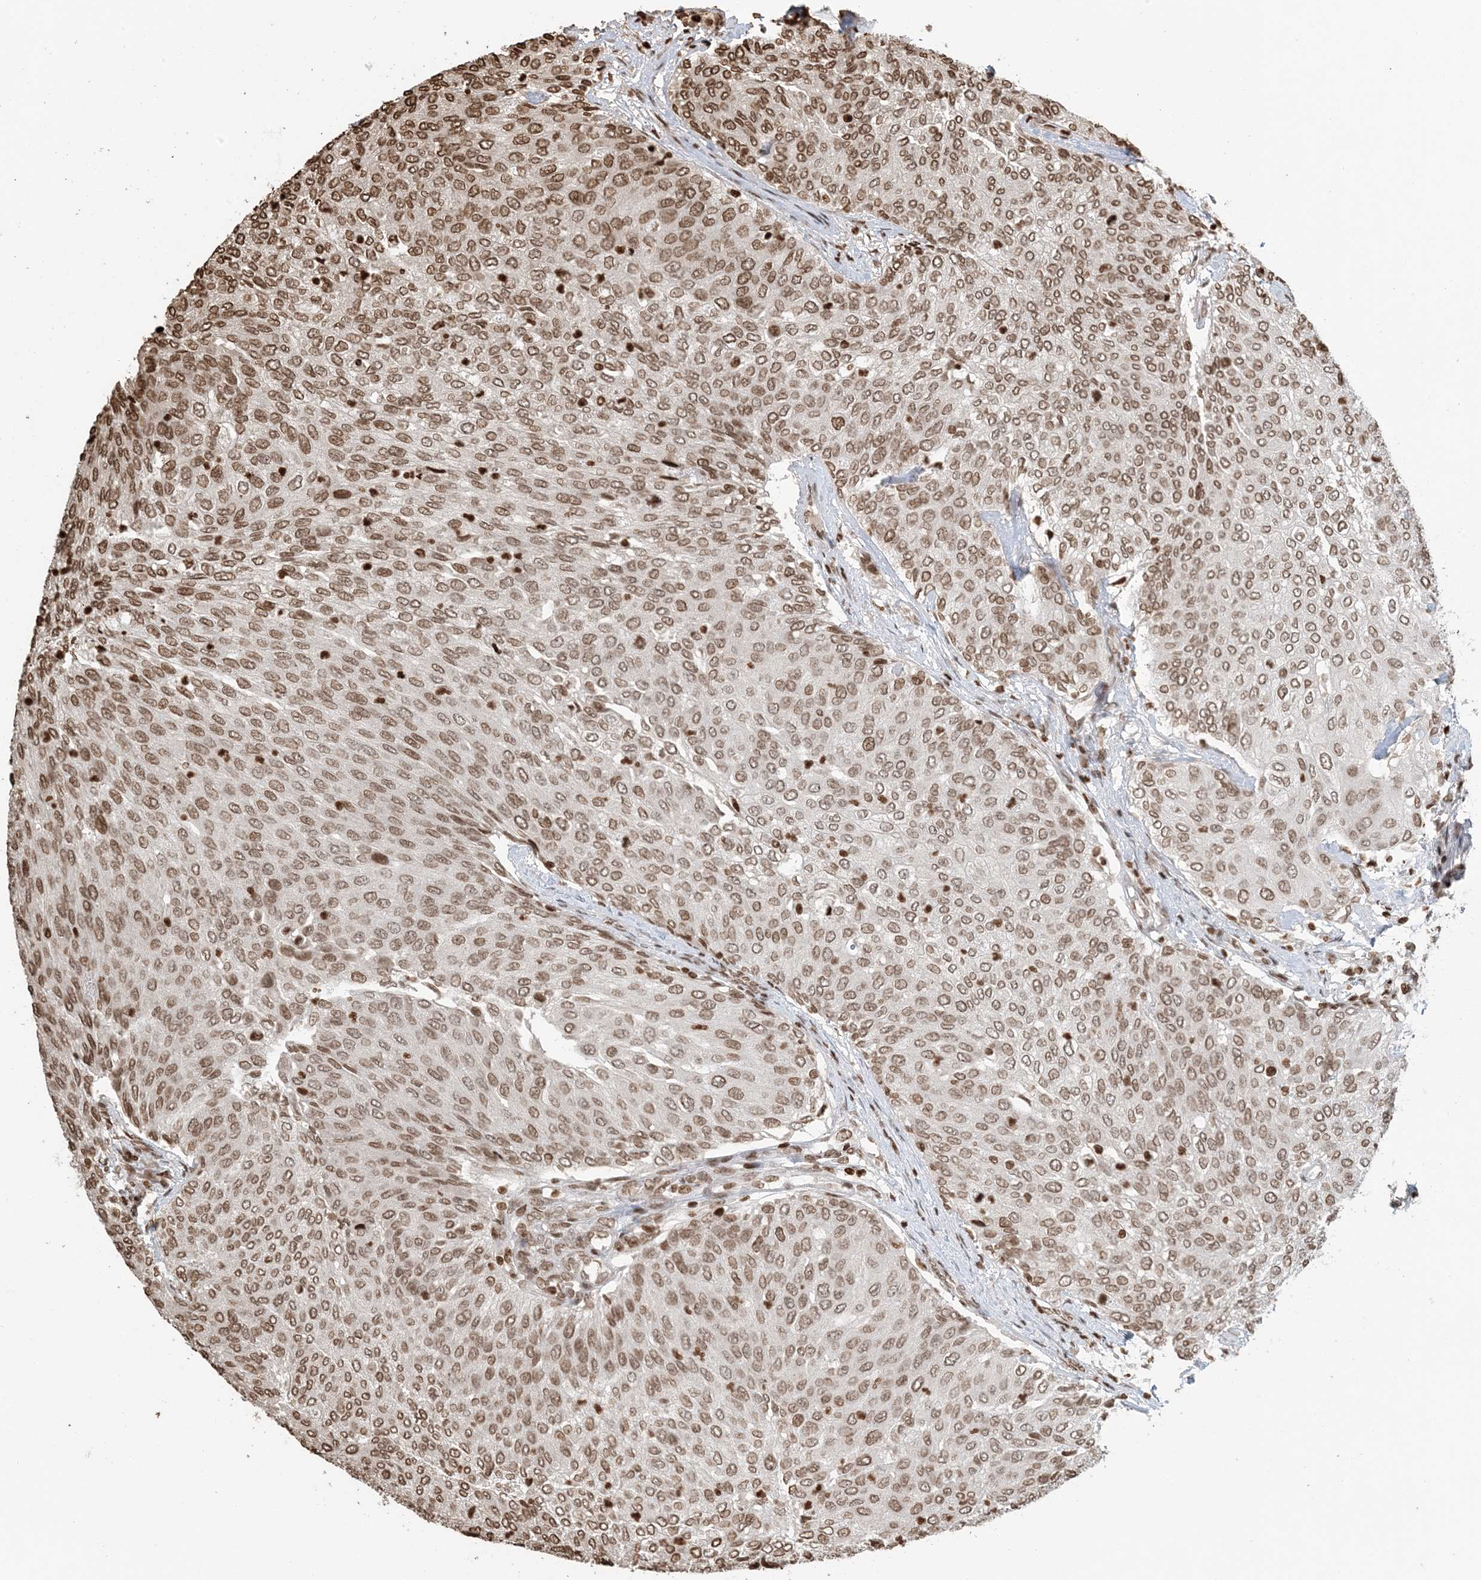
{"staining": {"intensity": "moderate", "quantity": ">75%", "location": "nuclear"}, "tissue": "urothelial cancer", "cell_type": "Tumor cells", "image_type": "cancer", "snomed": [{"axis": "morphology", "description": "Urothelial carcinoma, Low grade"}, {"axis": "topography", "description": "Urinary bladder"}], "caption": "Protein analysis of urothelial cancer tissue shows moderate nuclear positivity in about >75% of tumor cells.", "gene": "H3-3B", "patient": {"sex": "female", "age": 79}}